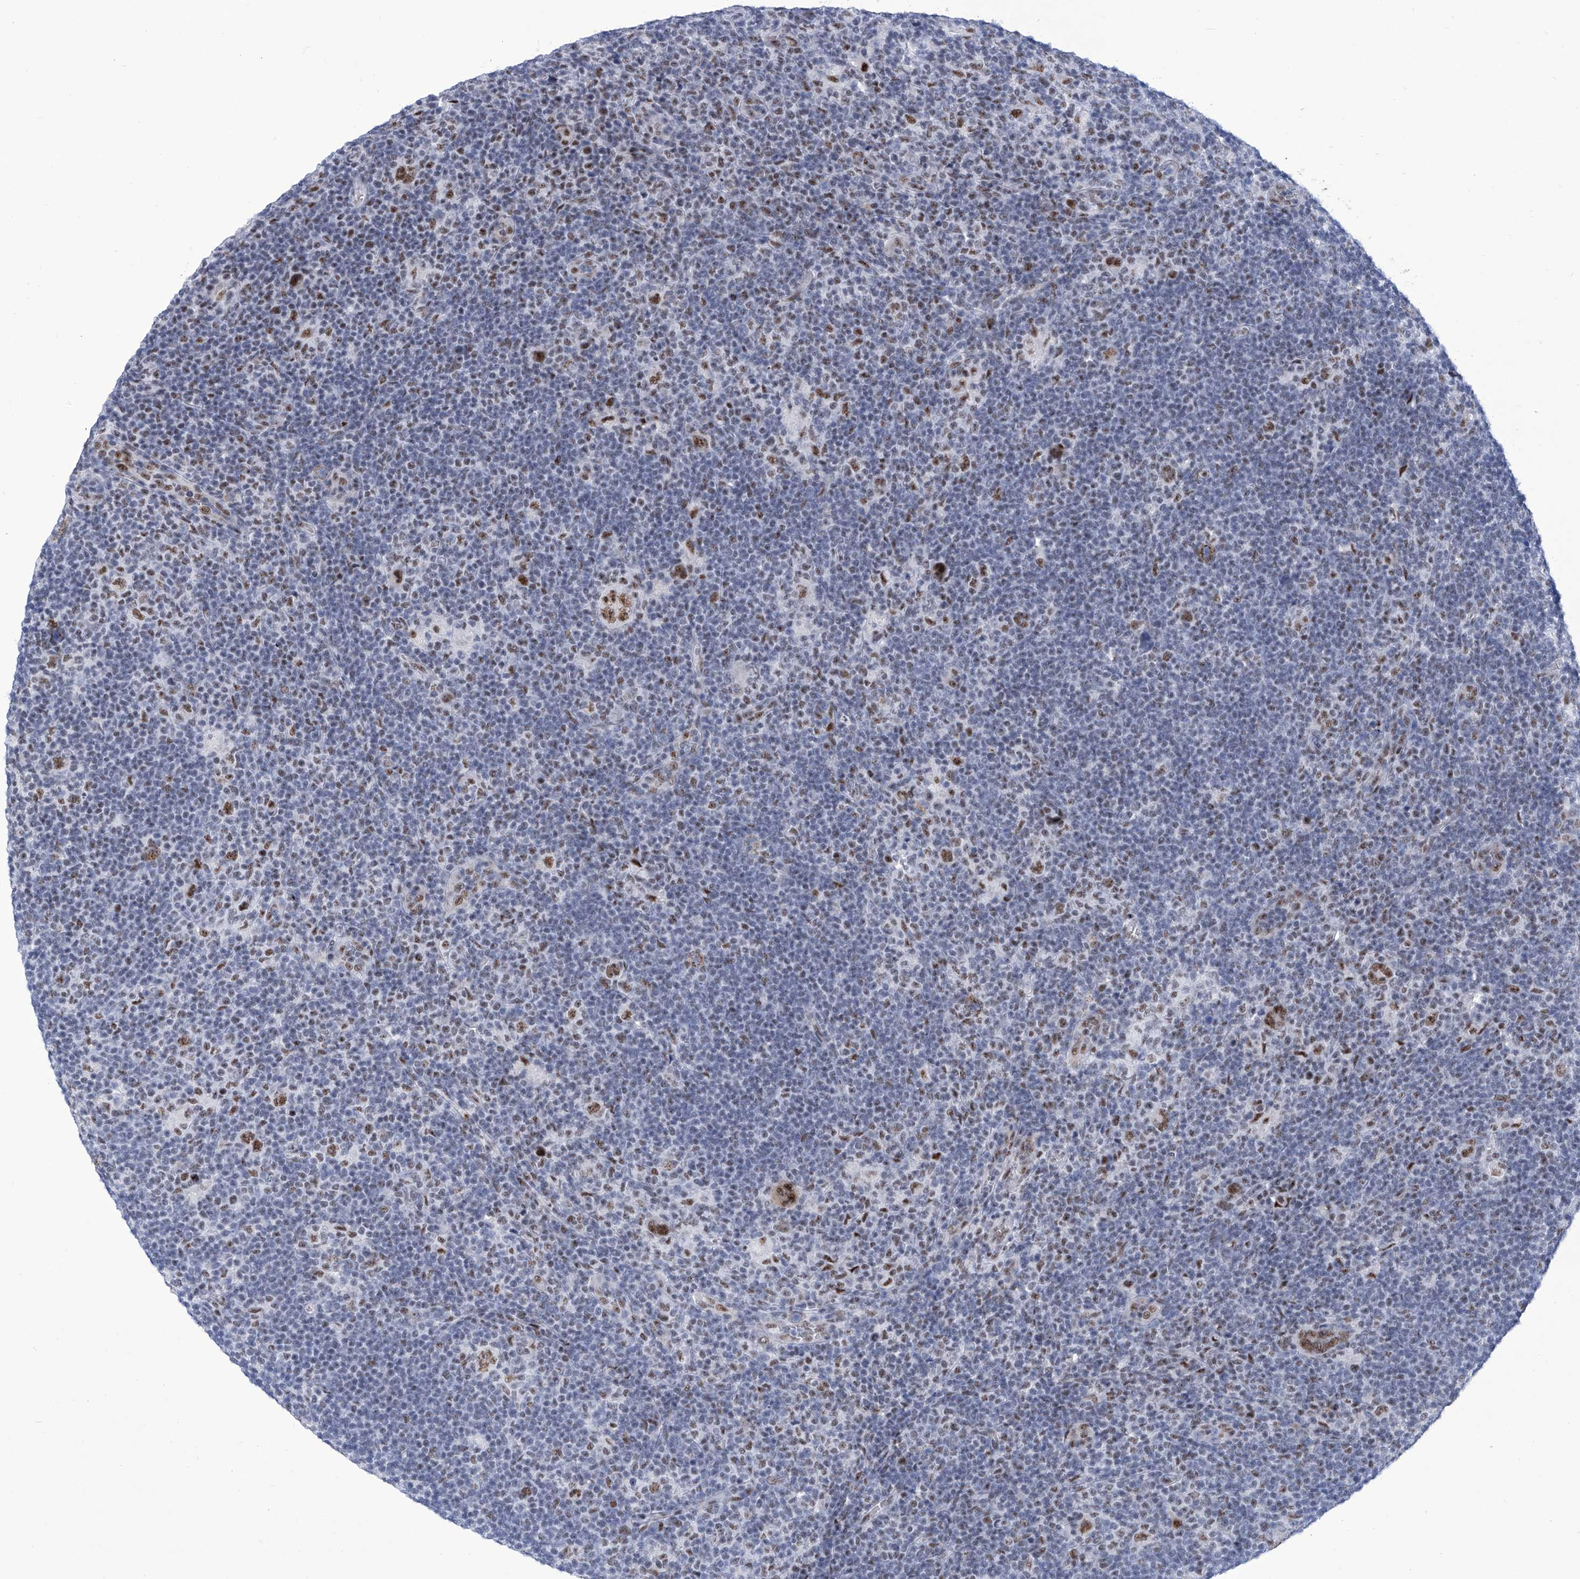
{"staining": {"intensity": "moderate", "quantity": ">75%", "location": "nuclear"}, "tissue": "lymphoma", "cell_type": "Tumor cells", "image_type": "cancer", "snomed": [{"axis": "morphology", "description": "Hodgkin's disease, NOS"}, {"axis": "topography", "description": "Lymph node"}], "caption": "Lymphoma stained for a protein (brown) demonstrates moderate nuclear positive staining in about >75% of tumor cells.", "gene": "SART1", "patient": {"sex": "female", "age": 57}}